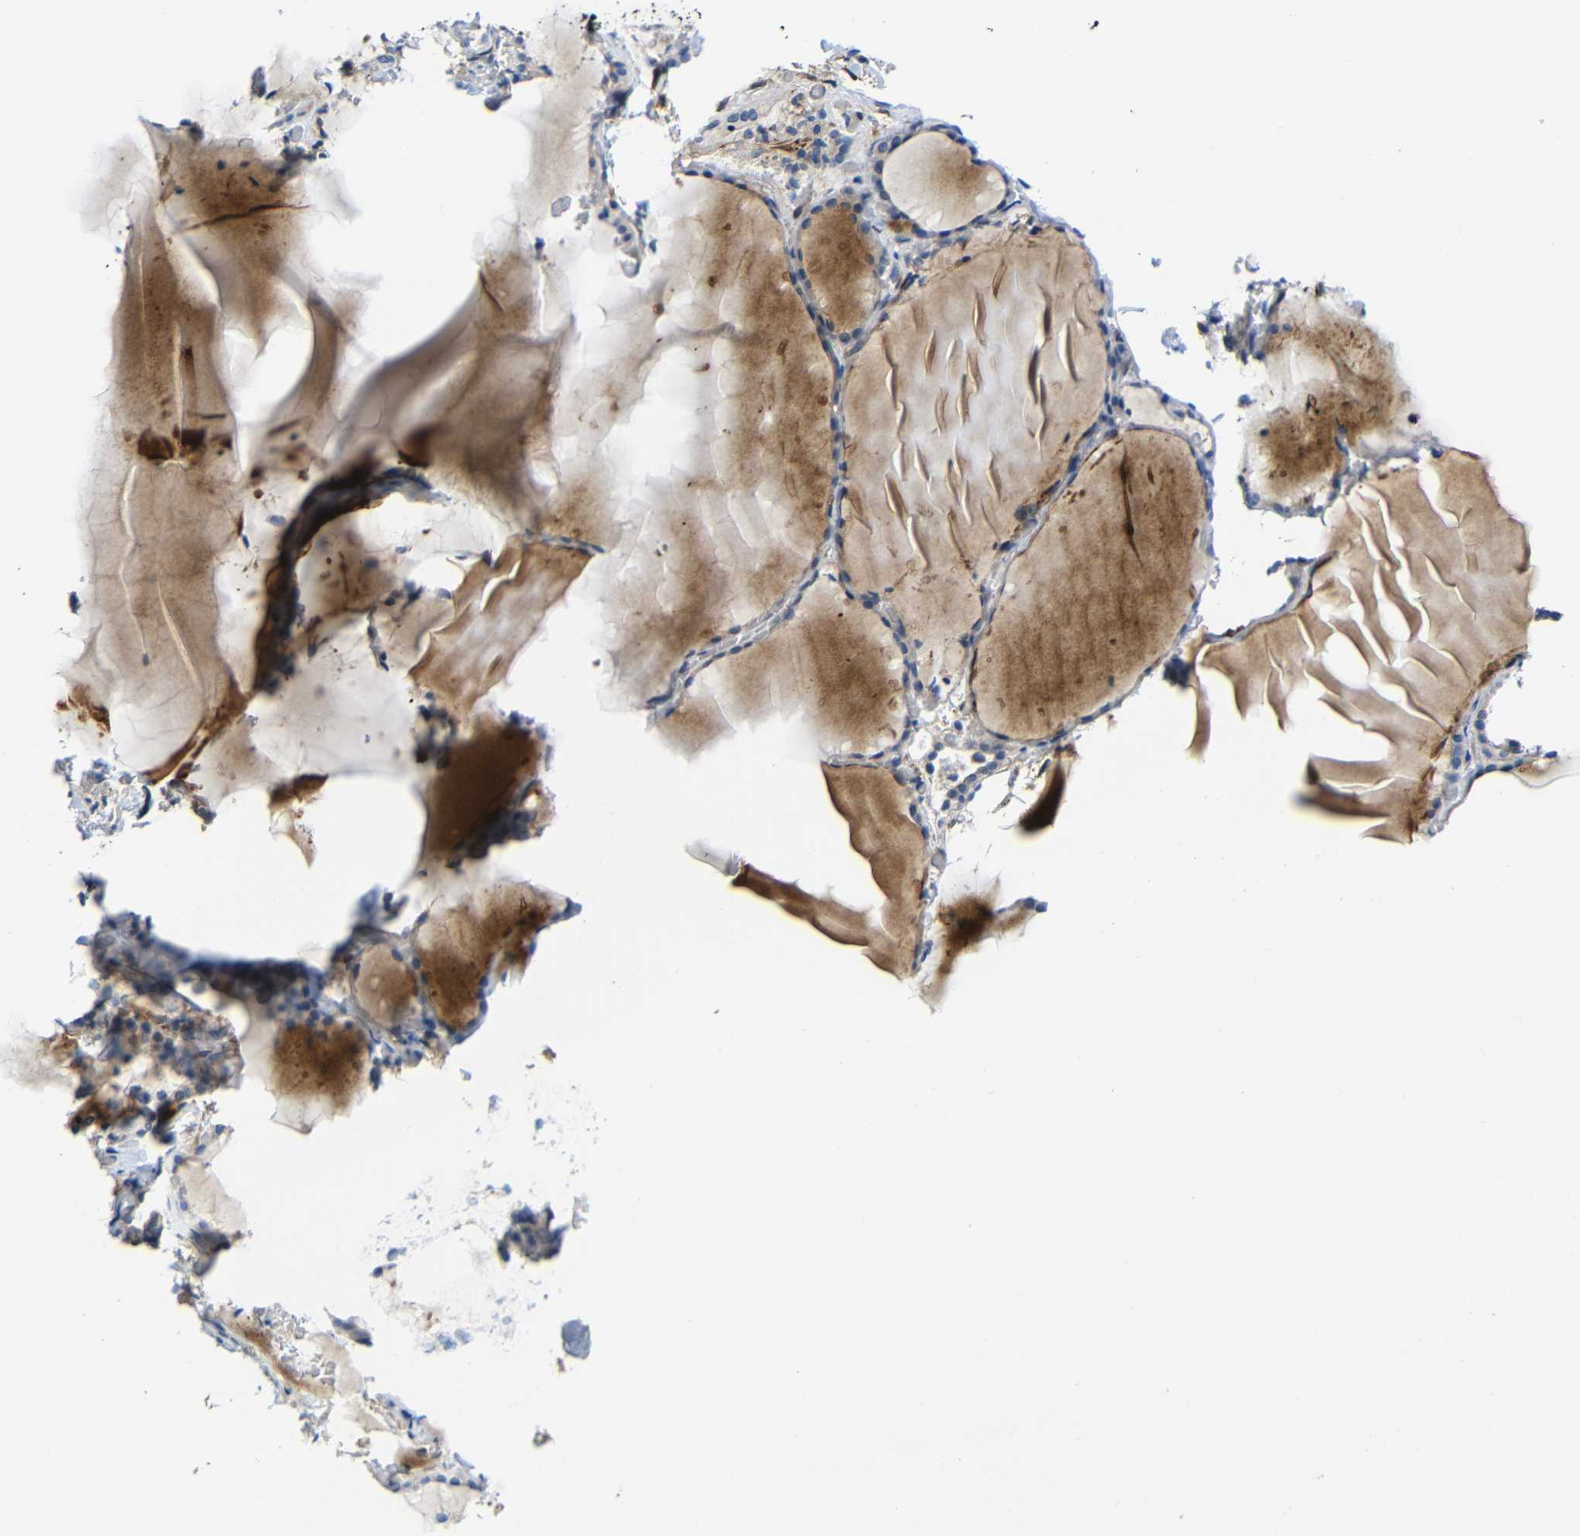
{"staining": {"intensity": "weak", "quantity": "<25%", "location": "cytoplasmic/membranous"}, "tissue": "thyroid gland", "cell_type": "Glandular cells", "image_type": "normal", "snomed": [{"axis": "morphology", "description": "Normal tissue, NOS"}, {"axis": "topography", "description": "Thyroid gland"}], "caption": "Glandular cells show no significant positivity in unremarkable thyroid gland. (DAB (3,3'-diaminobenzidine) immunohistochemistry visualized using brightfield microscopy, high magnification).", "gene": "DCLK1", "patient": {"sex": "female", "age": 22}}